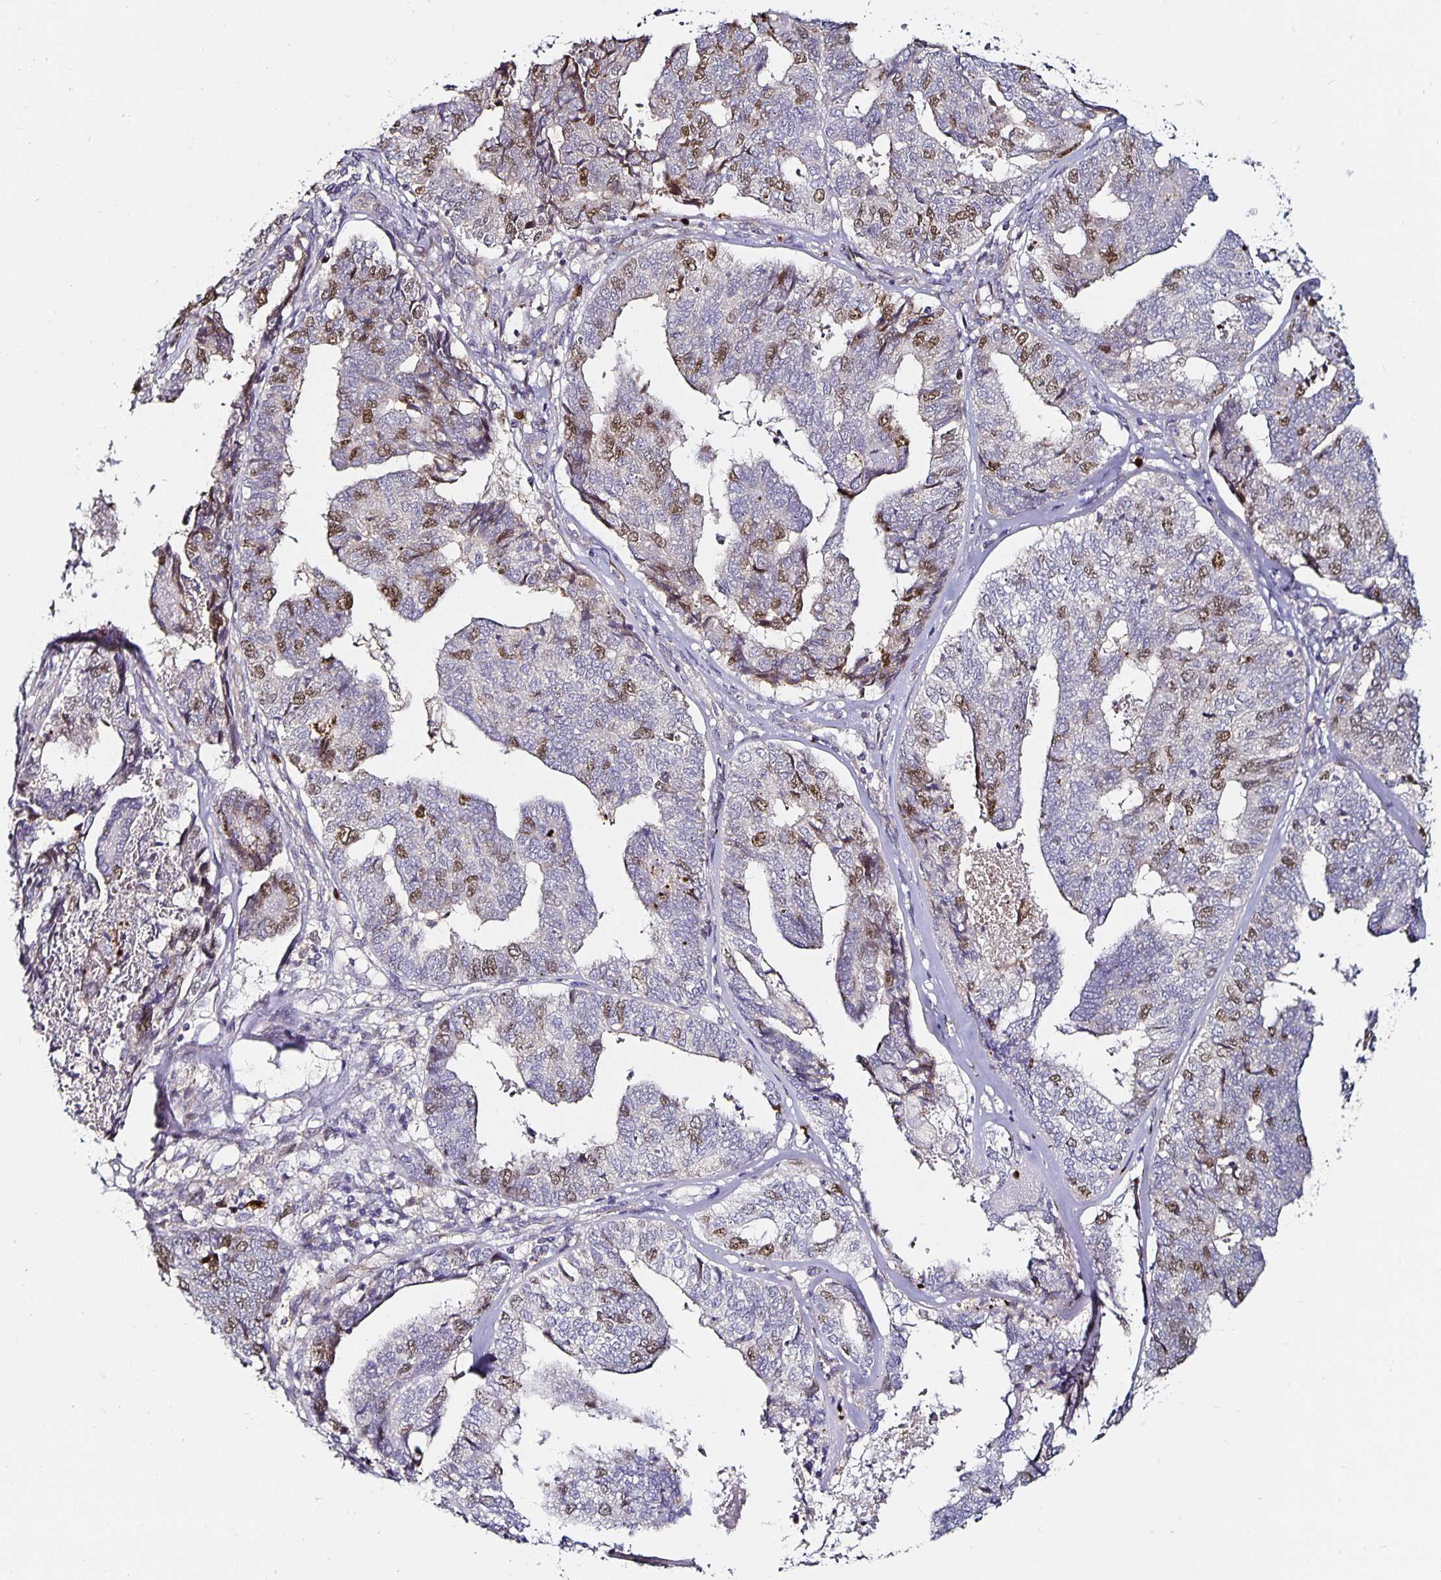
{"staining": {"intensity": "moderate", "quantity": "<25%", "location": "nuclear"}, "tissue": "endometrial cancer", "cell_type": "Tumor cells", "image_type": "cancer", "snomed": [{"axis": "morphology", "description": "Adenocarcinoma, NOS"}, {"axis": "topography", "description": "Endometrium"}], "caption": "Immunohistochemical staining of endometrial cancer (adenocarcinoma) displays low levels of moderate nuclear positivity in about <25% of tumor cells.", "gene": "ANLN", "patient": {"sex": "female", "age": 73}}